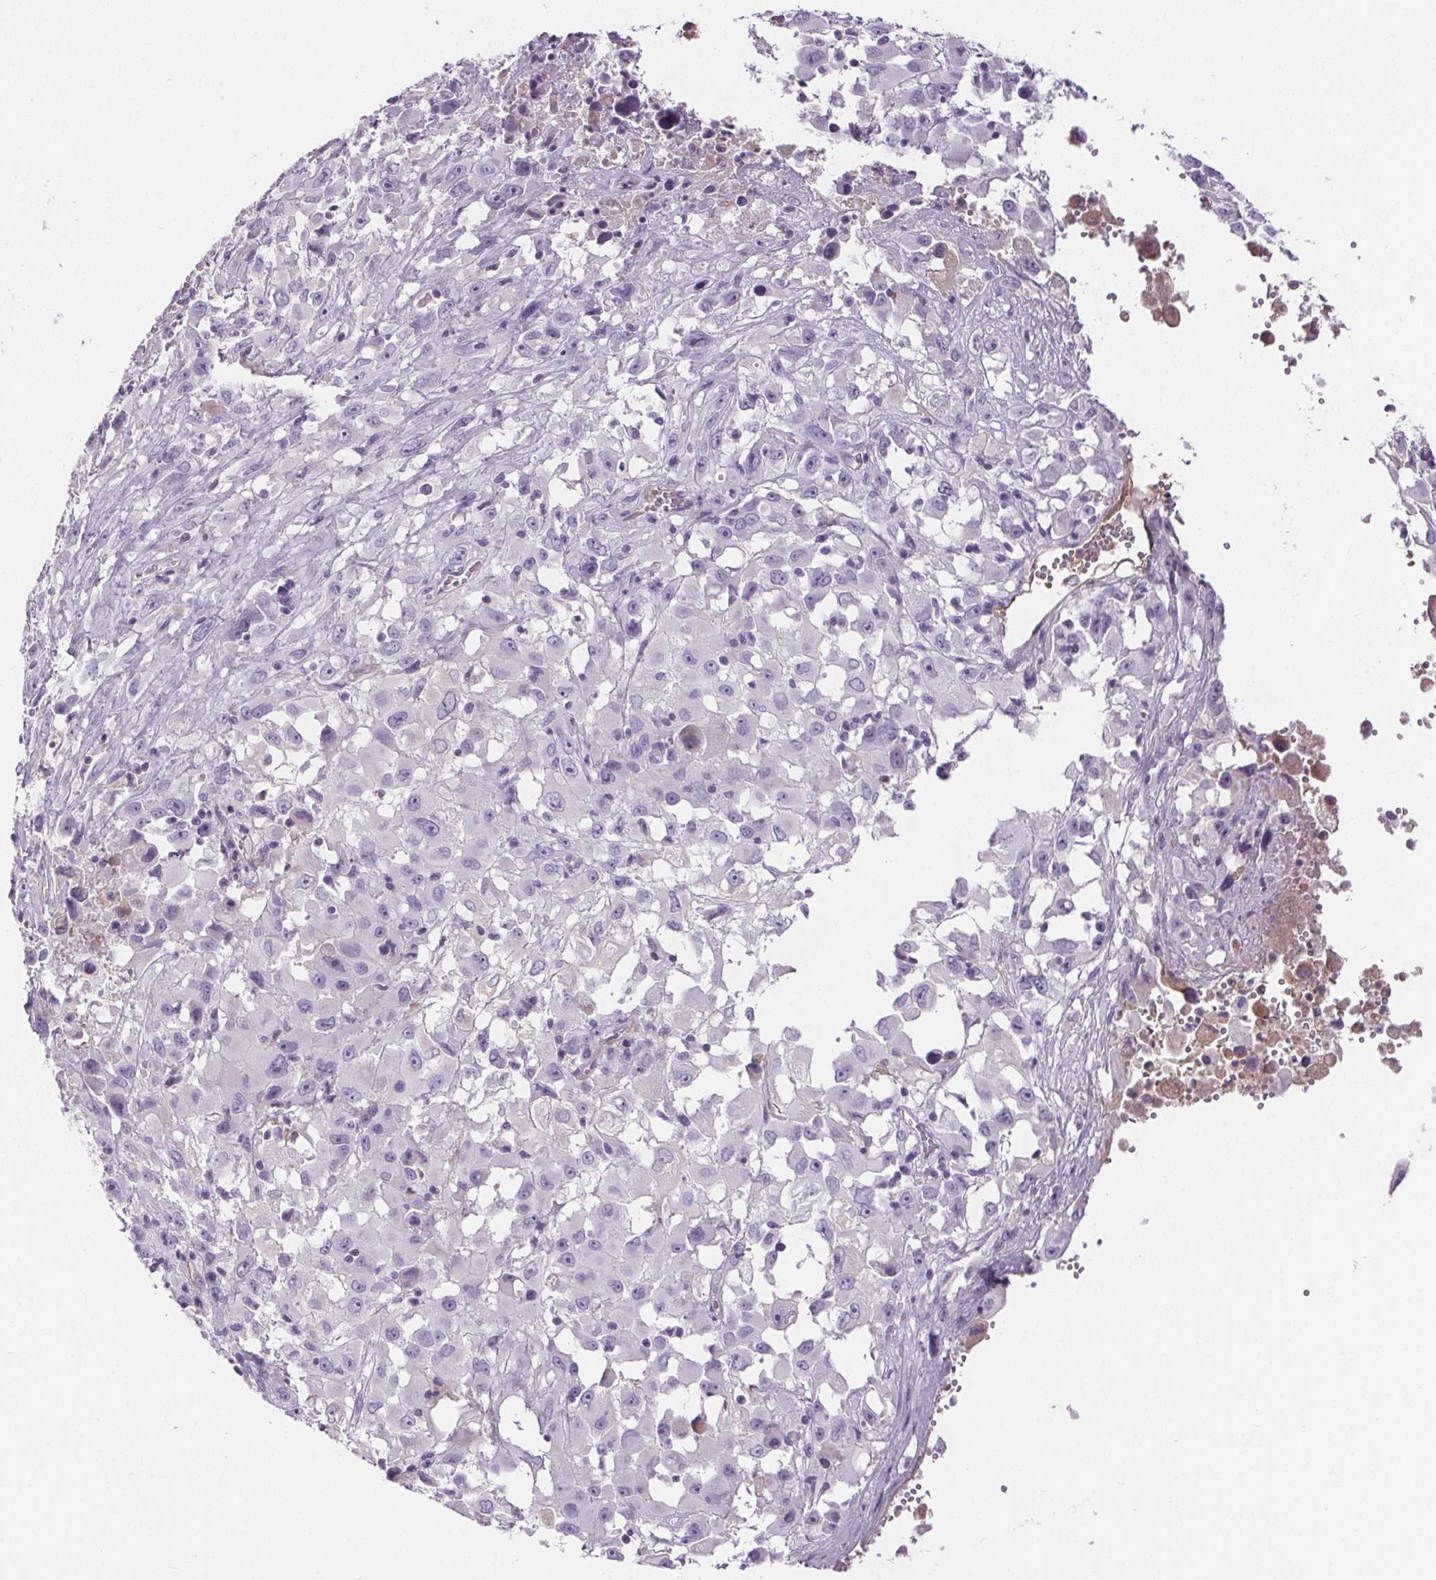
{"staining": {"intensity": "negative", "quantity": "none", "location": "none"}, "tissue": "melanoma", "cell_type": "Tumor cells", "image_type": "cancer", "snomed": [{"axis": "morphology", "description": "Malignant melanoma, Metastatic site"}, {"axis": "topography", "description": "Soft tissue"}], "caption": "Immunohistochemical staining of human melanoma exhibits no significant expression in tumor cells.", "gene": "CD5L", "patient": {"sex": "male", "age": 50}}